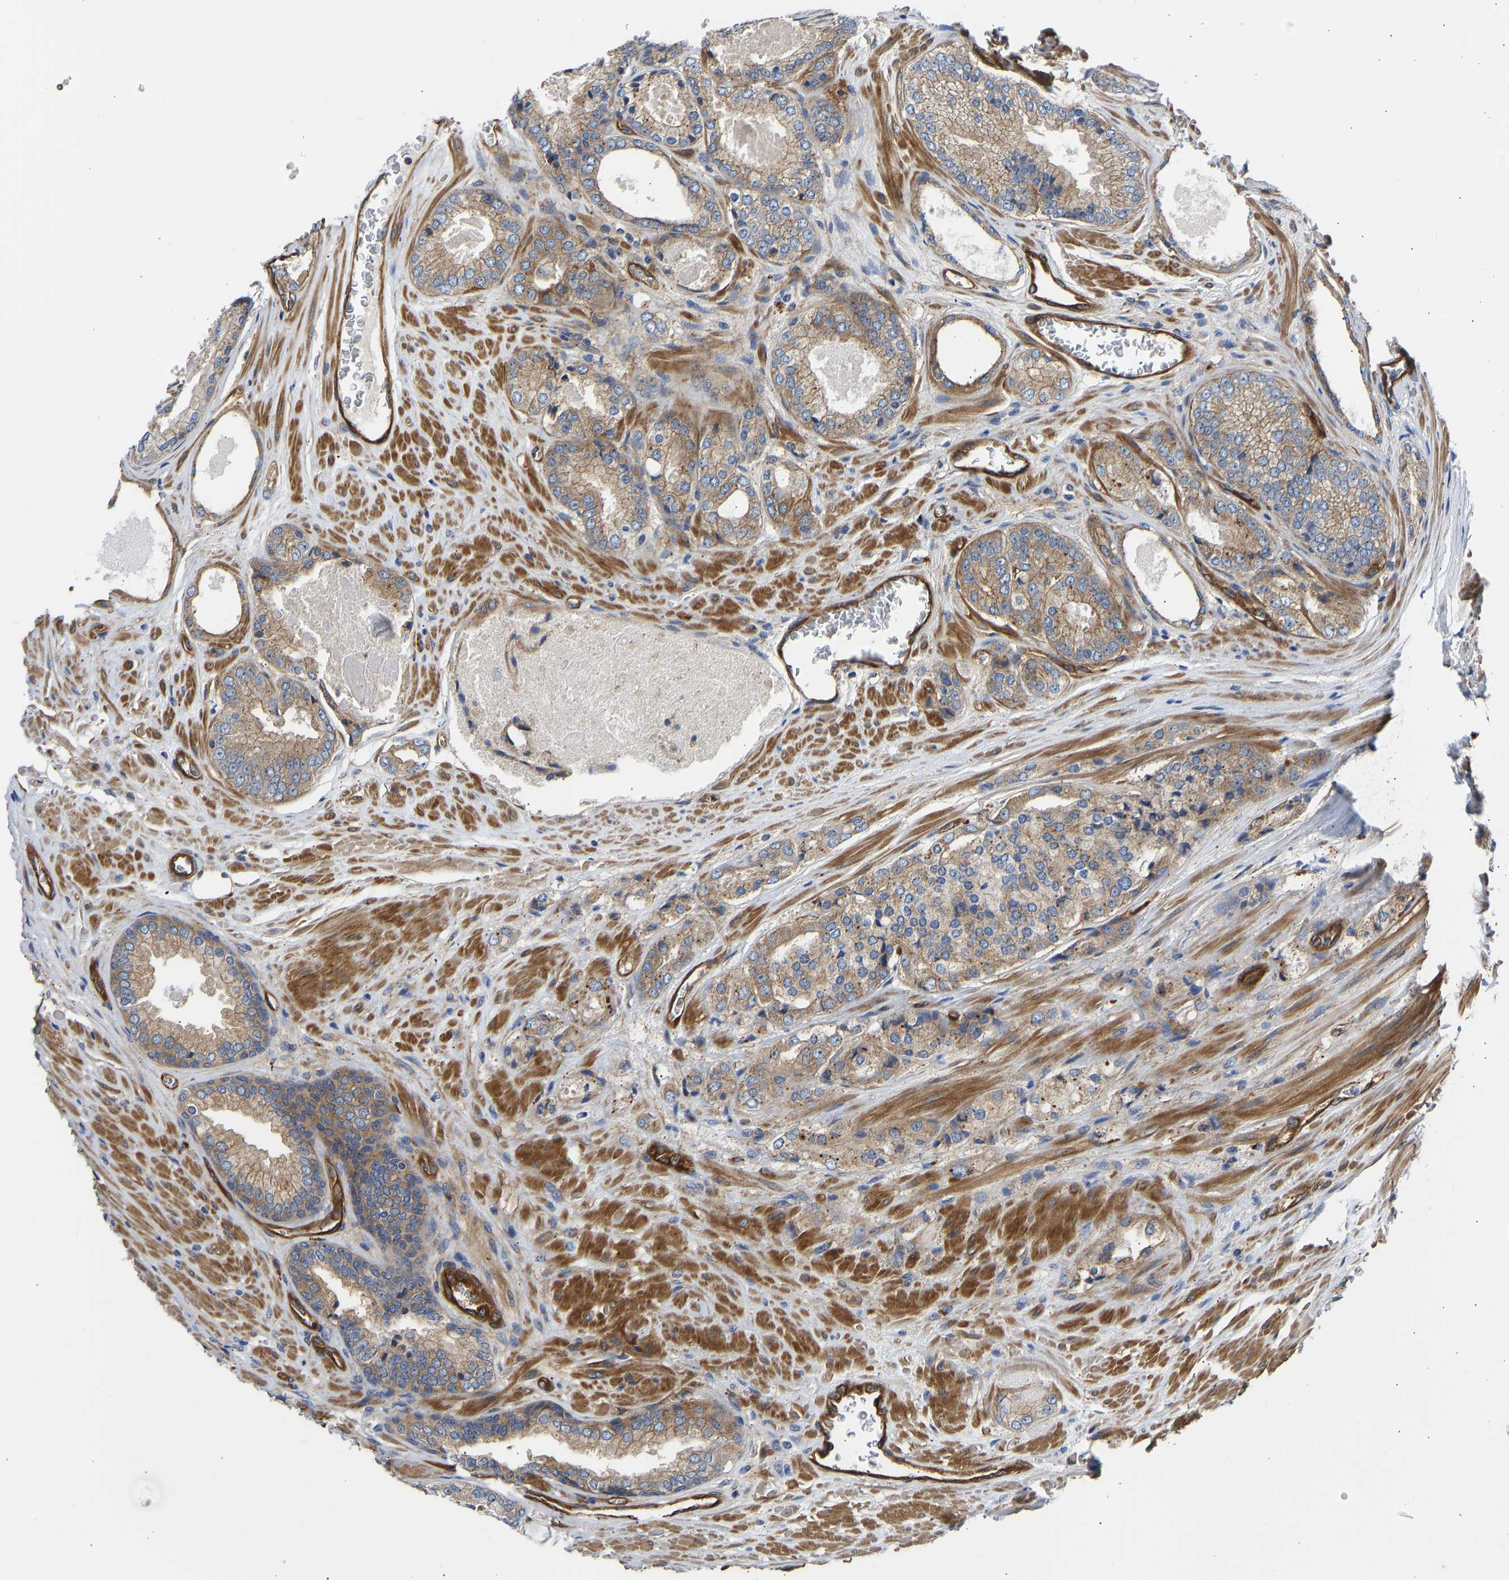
{"staining": {"intensity": "moderate", "quantity": ">75%", "location": "cytoplasmic/membranous"}, "tissue": "prostate cancer", "cell_type": "Tumor cells", "image_type": "cancer", "snomed": [{"axis": "morphology", "description": "Adenocarcinoma, High grade"}, {"axis": "topography", "description": "Prostate"}], "caption": "High-magnification brightfield microscopy of high-grade adenocarcinoma (prostate) stained with DAB (3,3'-diaminobenzidine) (brown) and counterstained with hematoxylin (blue). tumor cells exhibit moderate cytoplasmic/membranous staining is identified in approximately>75% of cells. Using DAB (brown) and hematoxylin (blue) stains, captured at high magnification using brightfield microscopy.", "gene": "MYO1C", "patient": {"sex": "male", "age": 65}}